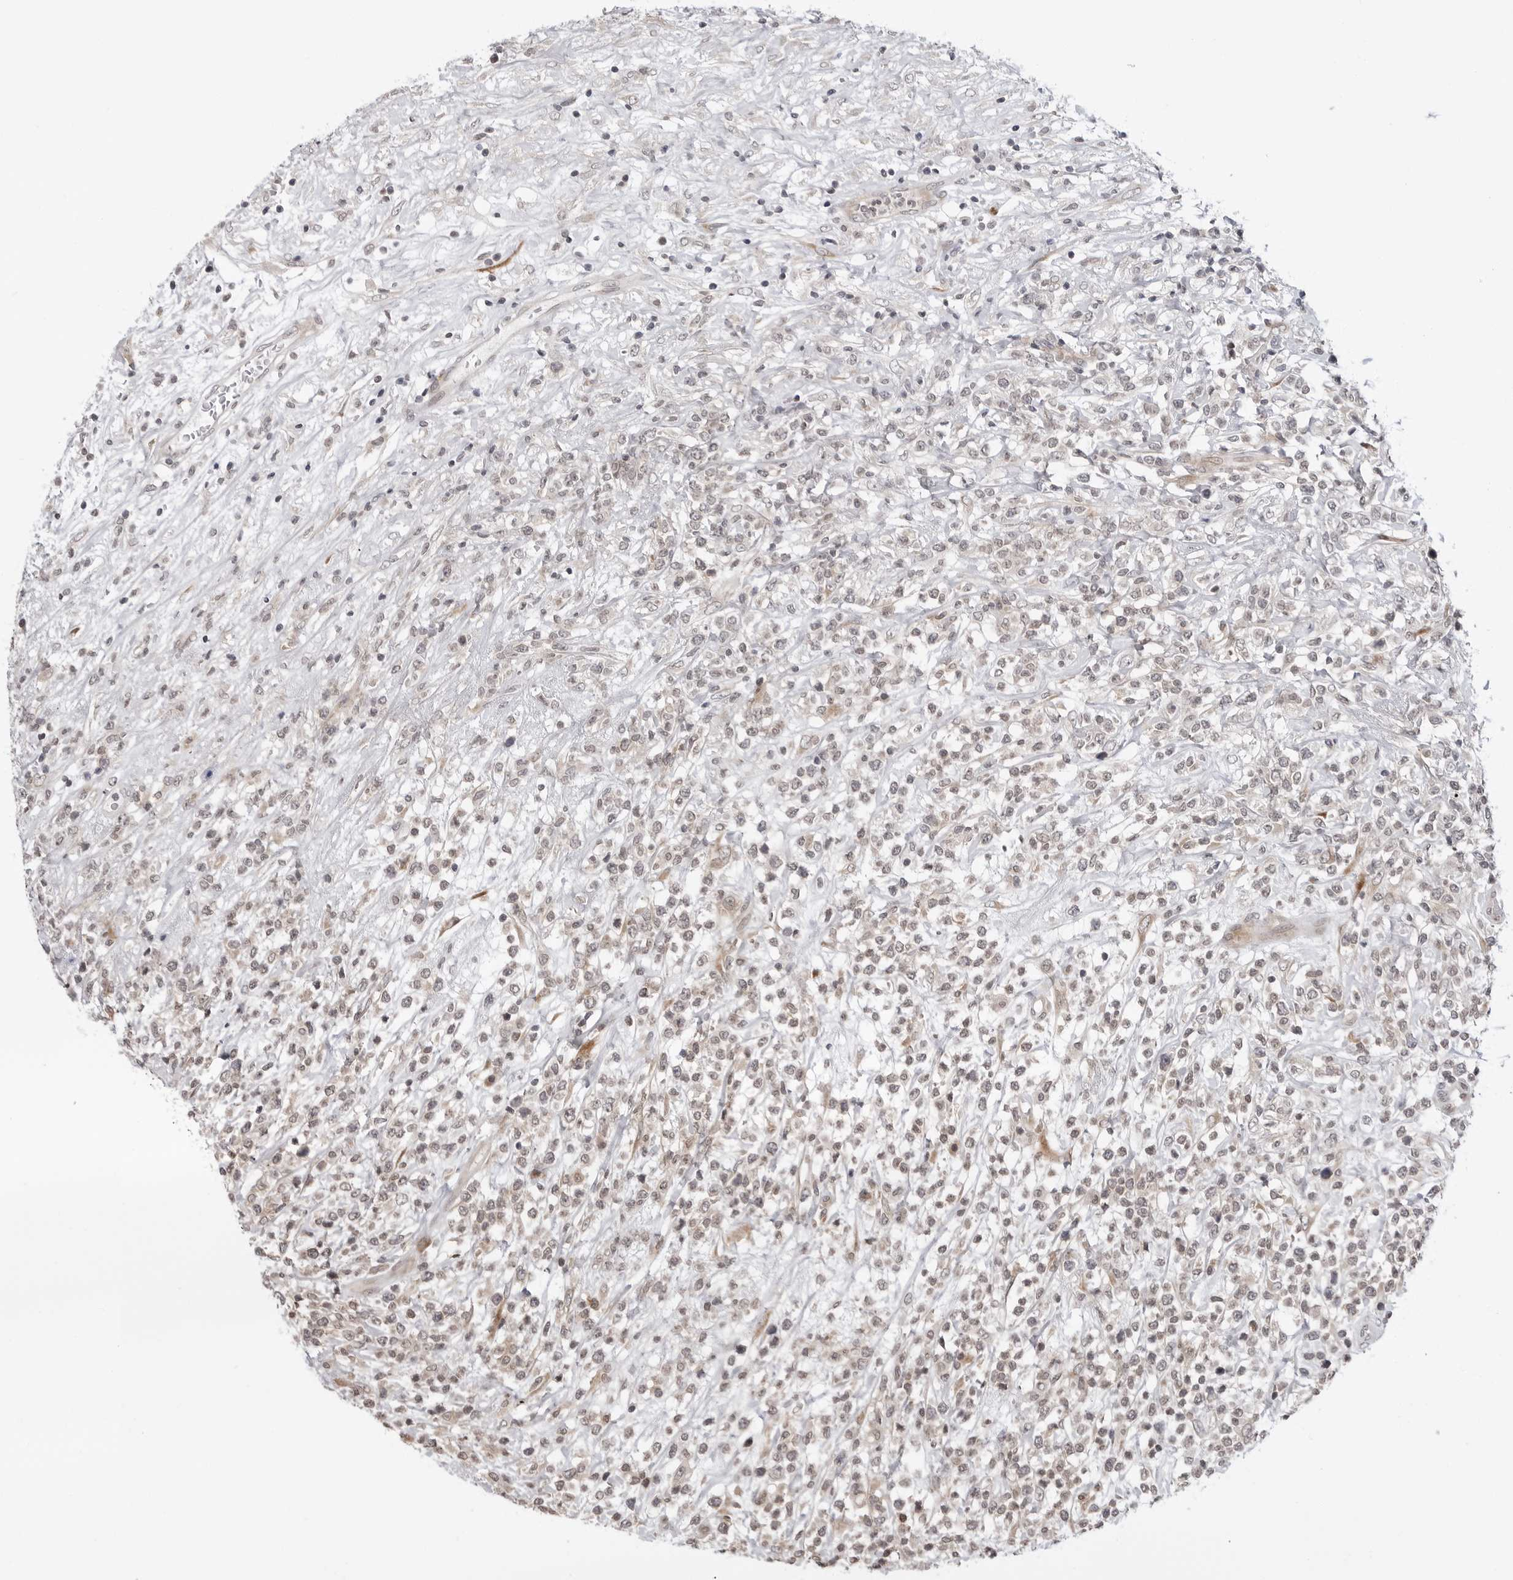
{"staining": {"intensity": "weak", "quantity": "<25%", "location": "cytoplasmic/membranous"}, "tissue": "lymphoma", "cell_type": "Tumor cells", "image_type": "cancer", "snomed": [{"axis": "morphology", "description": "Malignant lymphoma, non-Hodgkin's type, High grade"}, {"axis": "topography", "description": "Colon"}], "caption": "High-grade malignant lymphoma, non-Hodgkin's type was stained to show a protein in brown. There is no significant expression in tumor cells.", "gene": "ADAMTS5", "patient": {"sex": "female", "age": 53}}